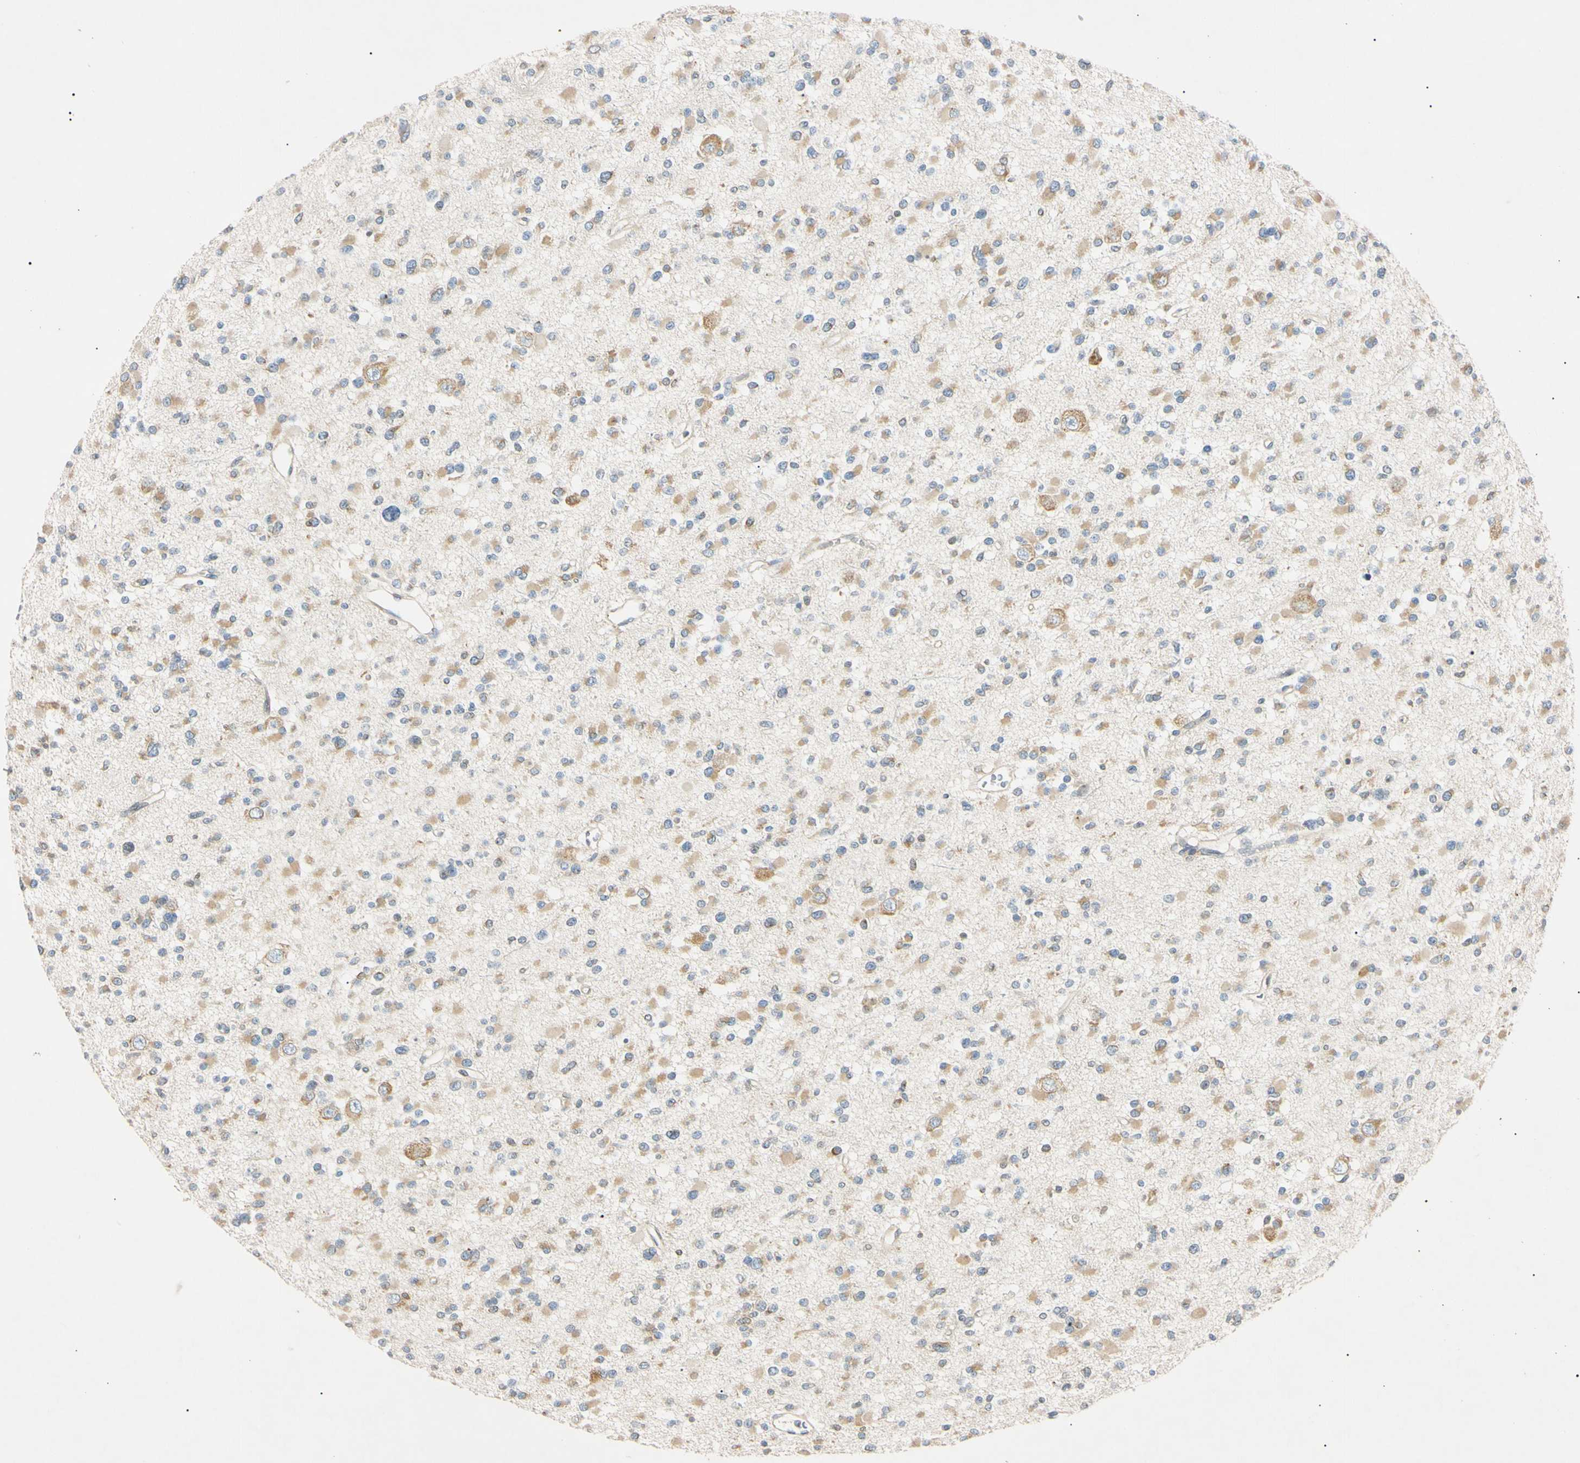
{"staining": {"intensity": "moderate", "quantity": ">75%", "location": "cytoplasmic/membranous"}, "tissue": "glioma", "cell_type": "Tumor cells", "image_type": "cancer", "snomed": [{"axis": "morphology", "description": "Glioma, malignant, Low grade"}, {"axis": "topography", "description": "Brain"}], "caption": "A brown stain labels moderate cytoplasmic/membranous staining of a protein in malignant low-grade glioma tumor cells.", "gene": "DNAJB12", "patient": {"sex": "female", "age": 22}}